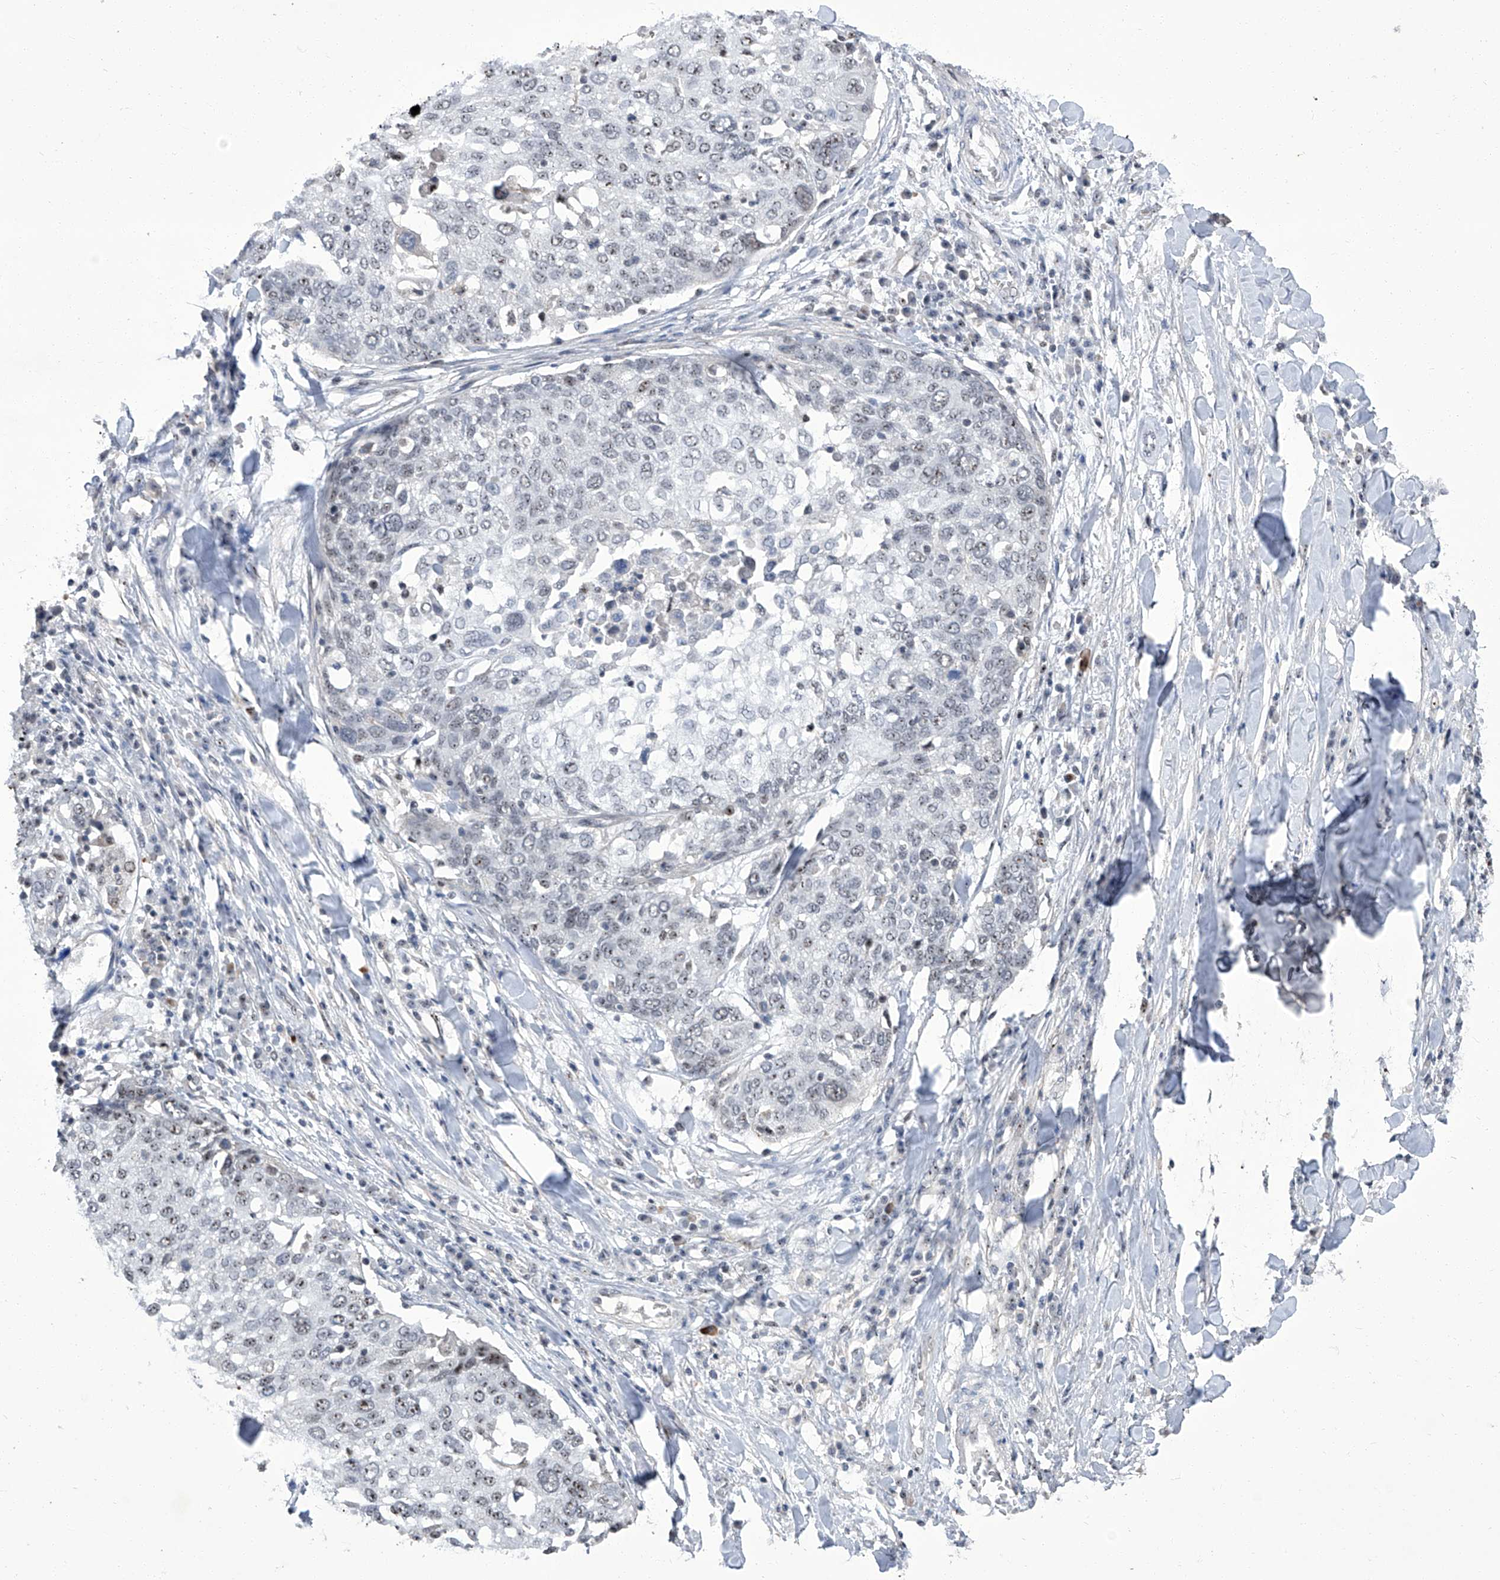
{"staining": {"intensity": "weak", "quantity": "<25%", "location": "nuclear"}, "tissue": "lung cancer", "cell_type": "Tumor cells", "image_type": "cancer", "snomed": [{"axis": "morphology", "description": "Squamous cell carcinoma, NOS"}, {"axis": "topography", "description": "Lung"}], "caption": "Tumor cells are negative for protein expression in human lung cancer.", "gene": "CMTR1", "patient": {"sex": "male", "age": 65}}